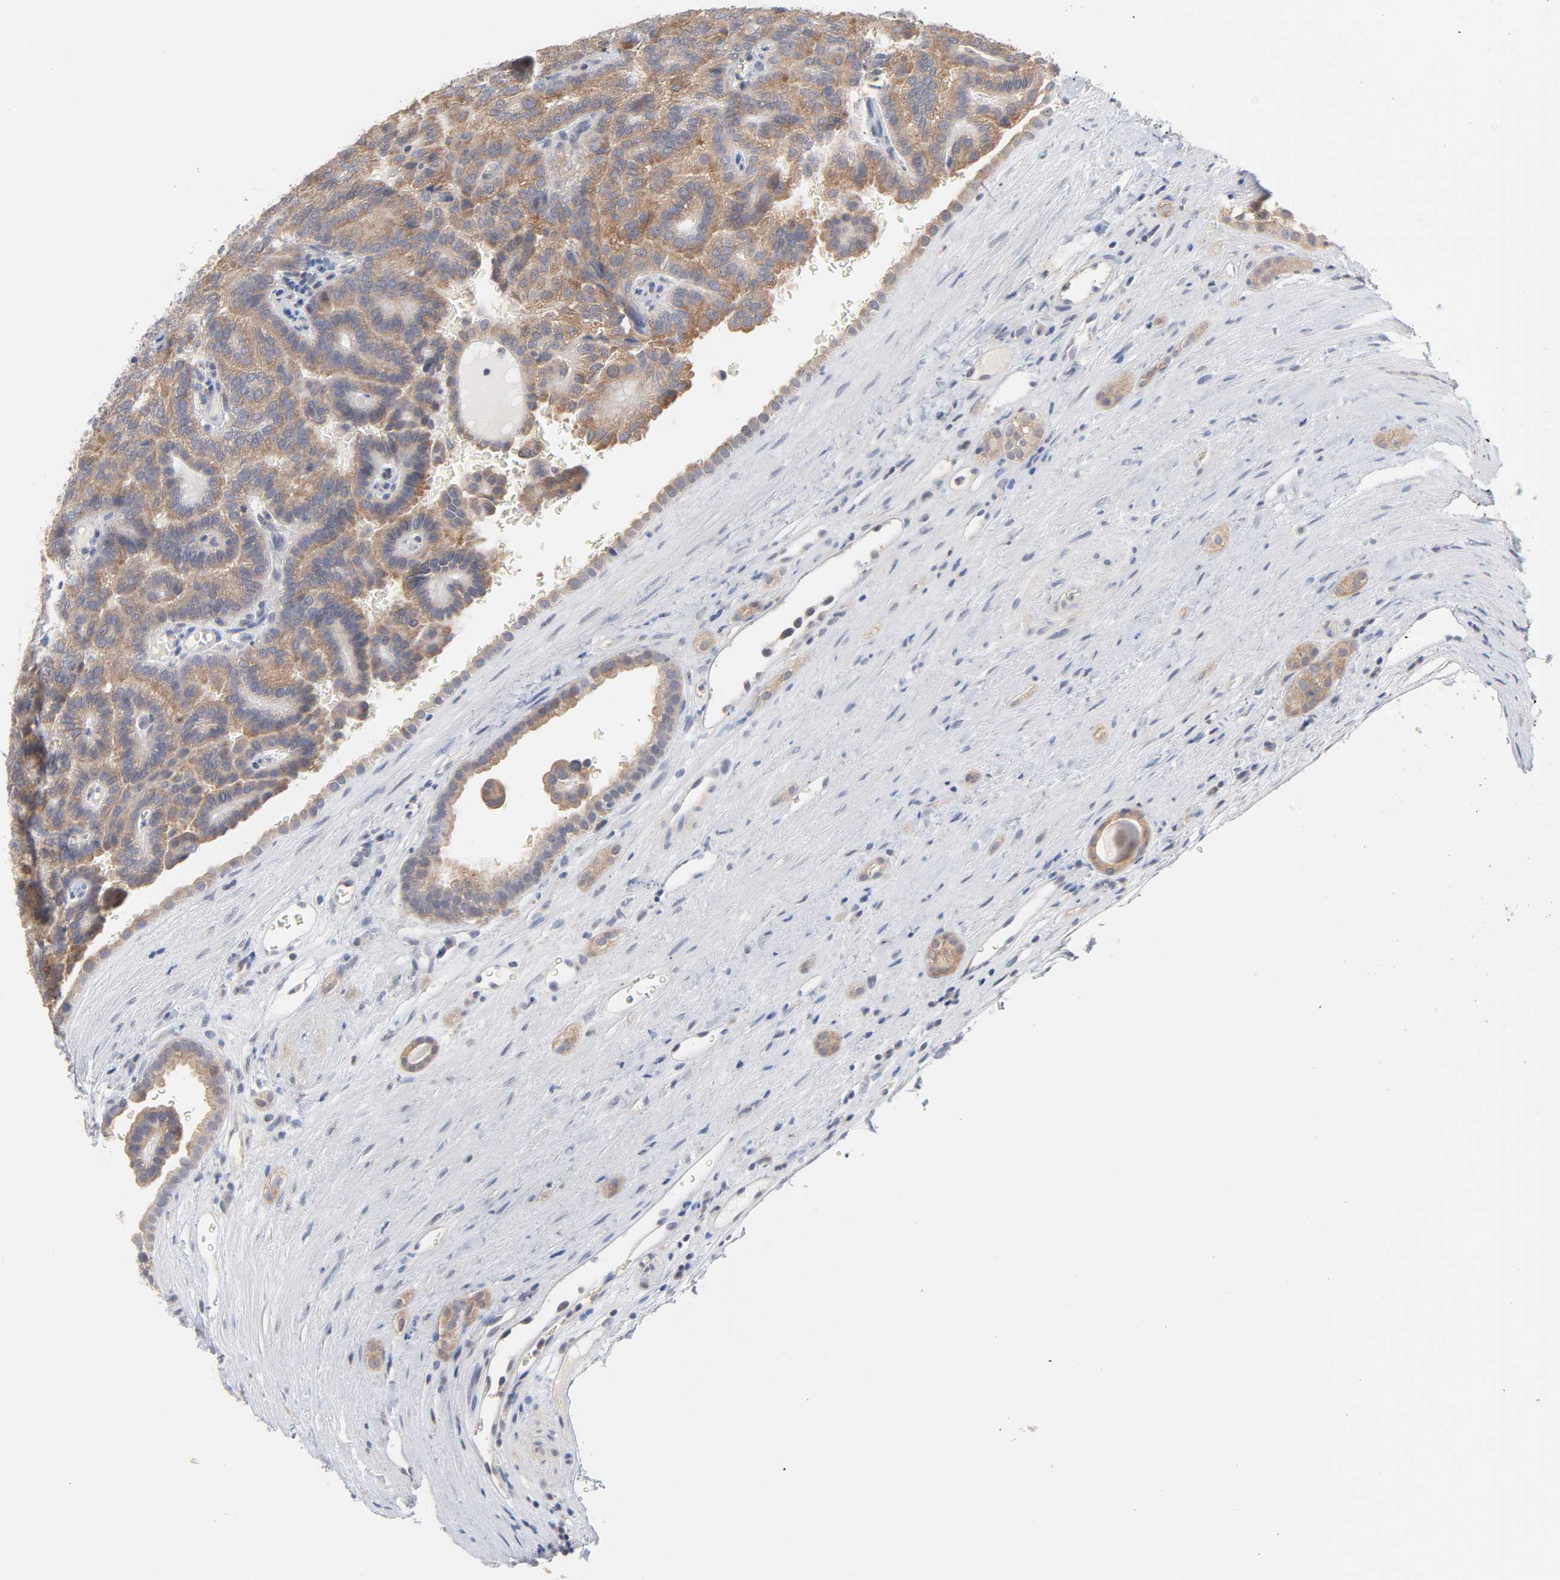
{"staining": {"intensity": "moderate", "quantity": ">75%", "location": "cytoplasmic/membranous"}, "tissue": "renal cancer", "cell_type": "Tumor cells", "image_type": "cancer", "snomed": [{"axis": "morphology", "description": "Adenocarcinoma, NOS"}, {"axis": "topography", "description": "Kidney"}], "caption": "Moderate cytoplasmic/membranous expression for a protein is seen in approximately >75% of tumor cells of renal cancer using IHC.", "gene": "UBL4A", "patient": {"sex": "male", "age": 61}}